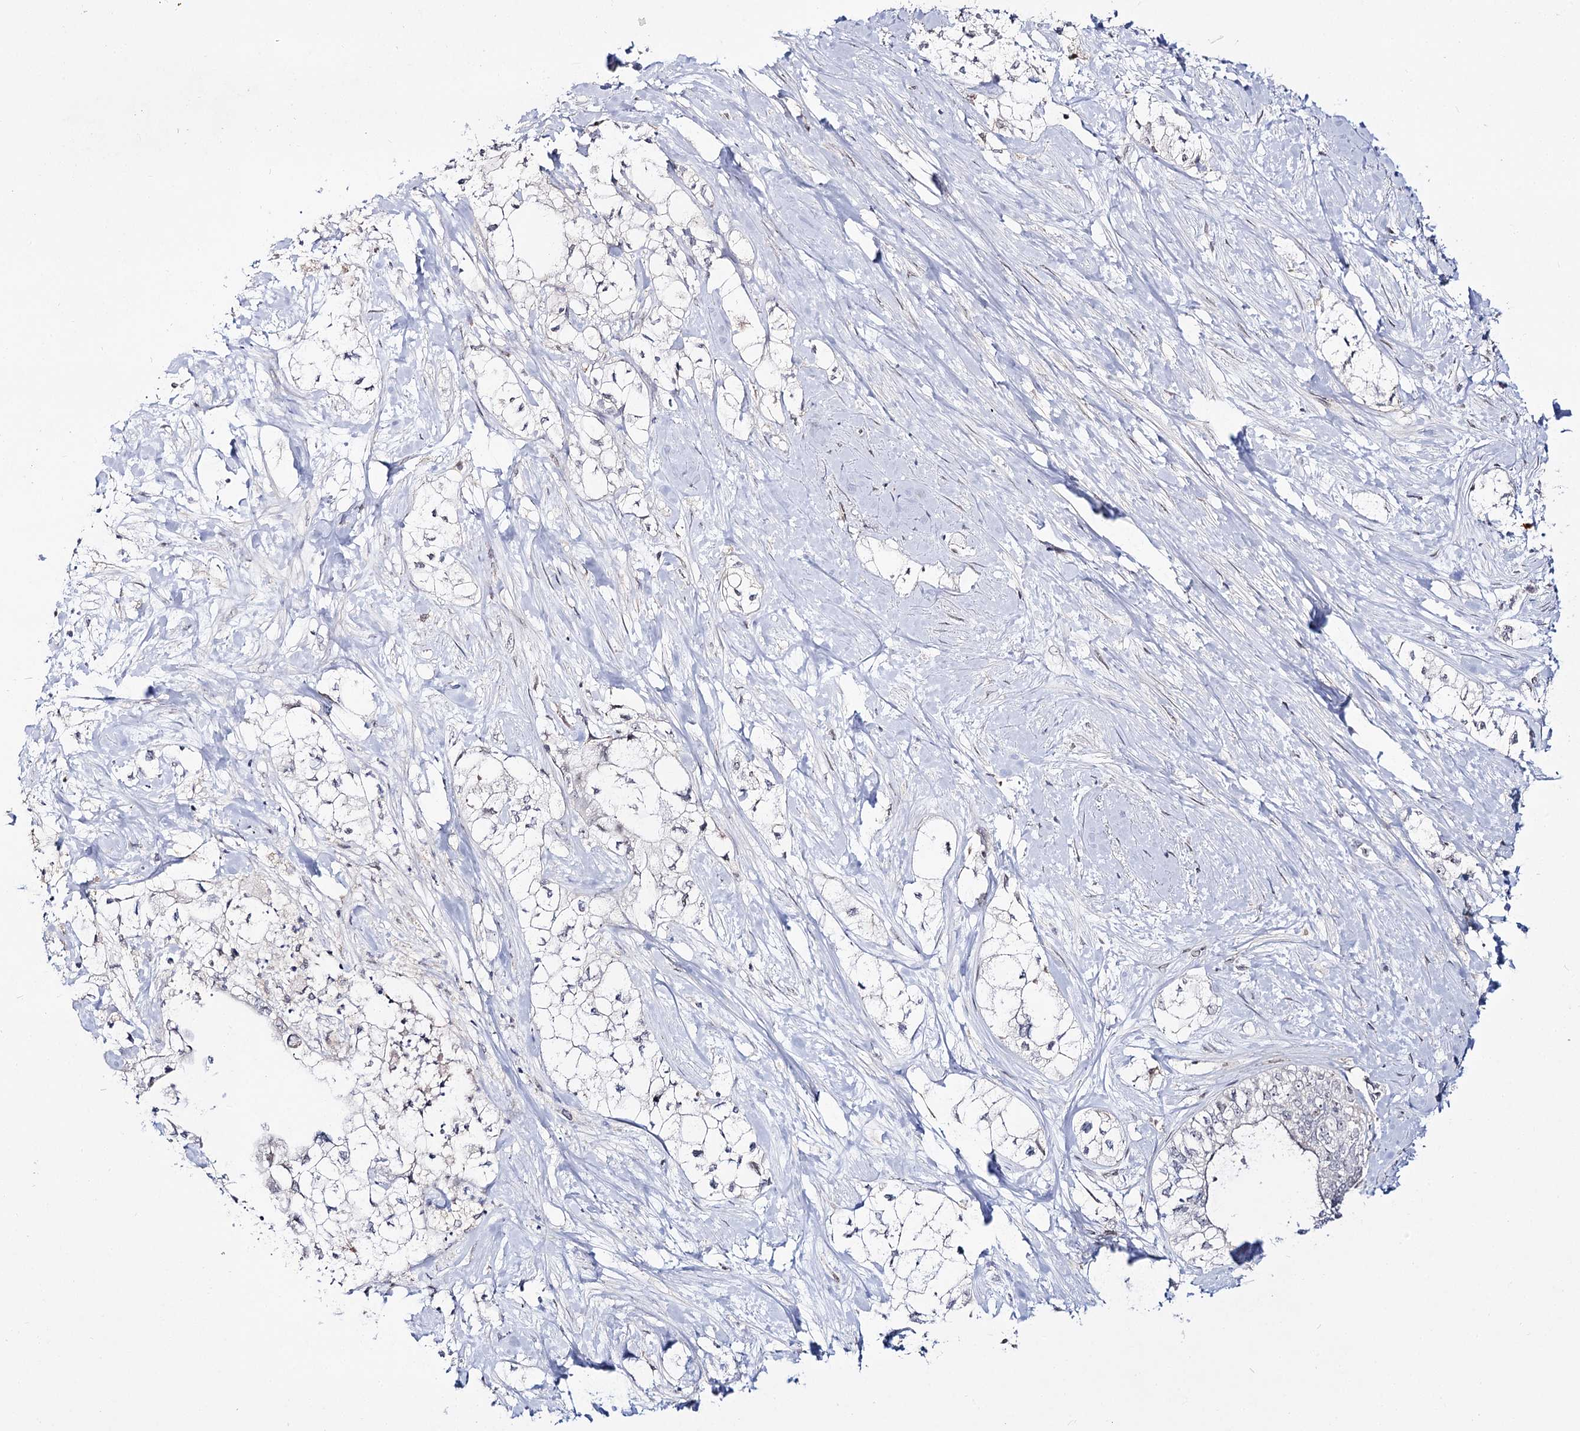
{"staining": {"intensity": "negative", "quantity": "none", "location": "none"}, "tissue": "pancreatic cancer", "cell_type": "Tumor cells", "image_type": "cancer", "snomed": [{"axis": "morphology", "description": "Adenocarcinoma, NOS"}, {"axis": "topography", "description": "Pancreas"}], "caption": "There is no significant positivity in tumor cells of pancreatic cancer (adenocarcinoma).", "gene": "RRP9", "patient": {"sex": "male", "age": 70}}